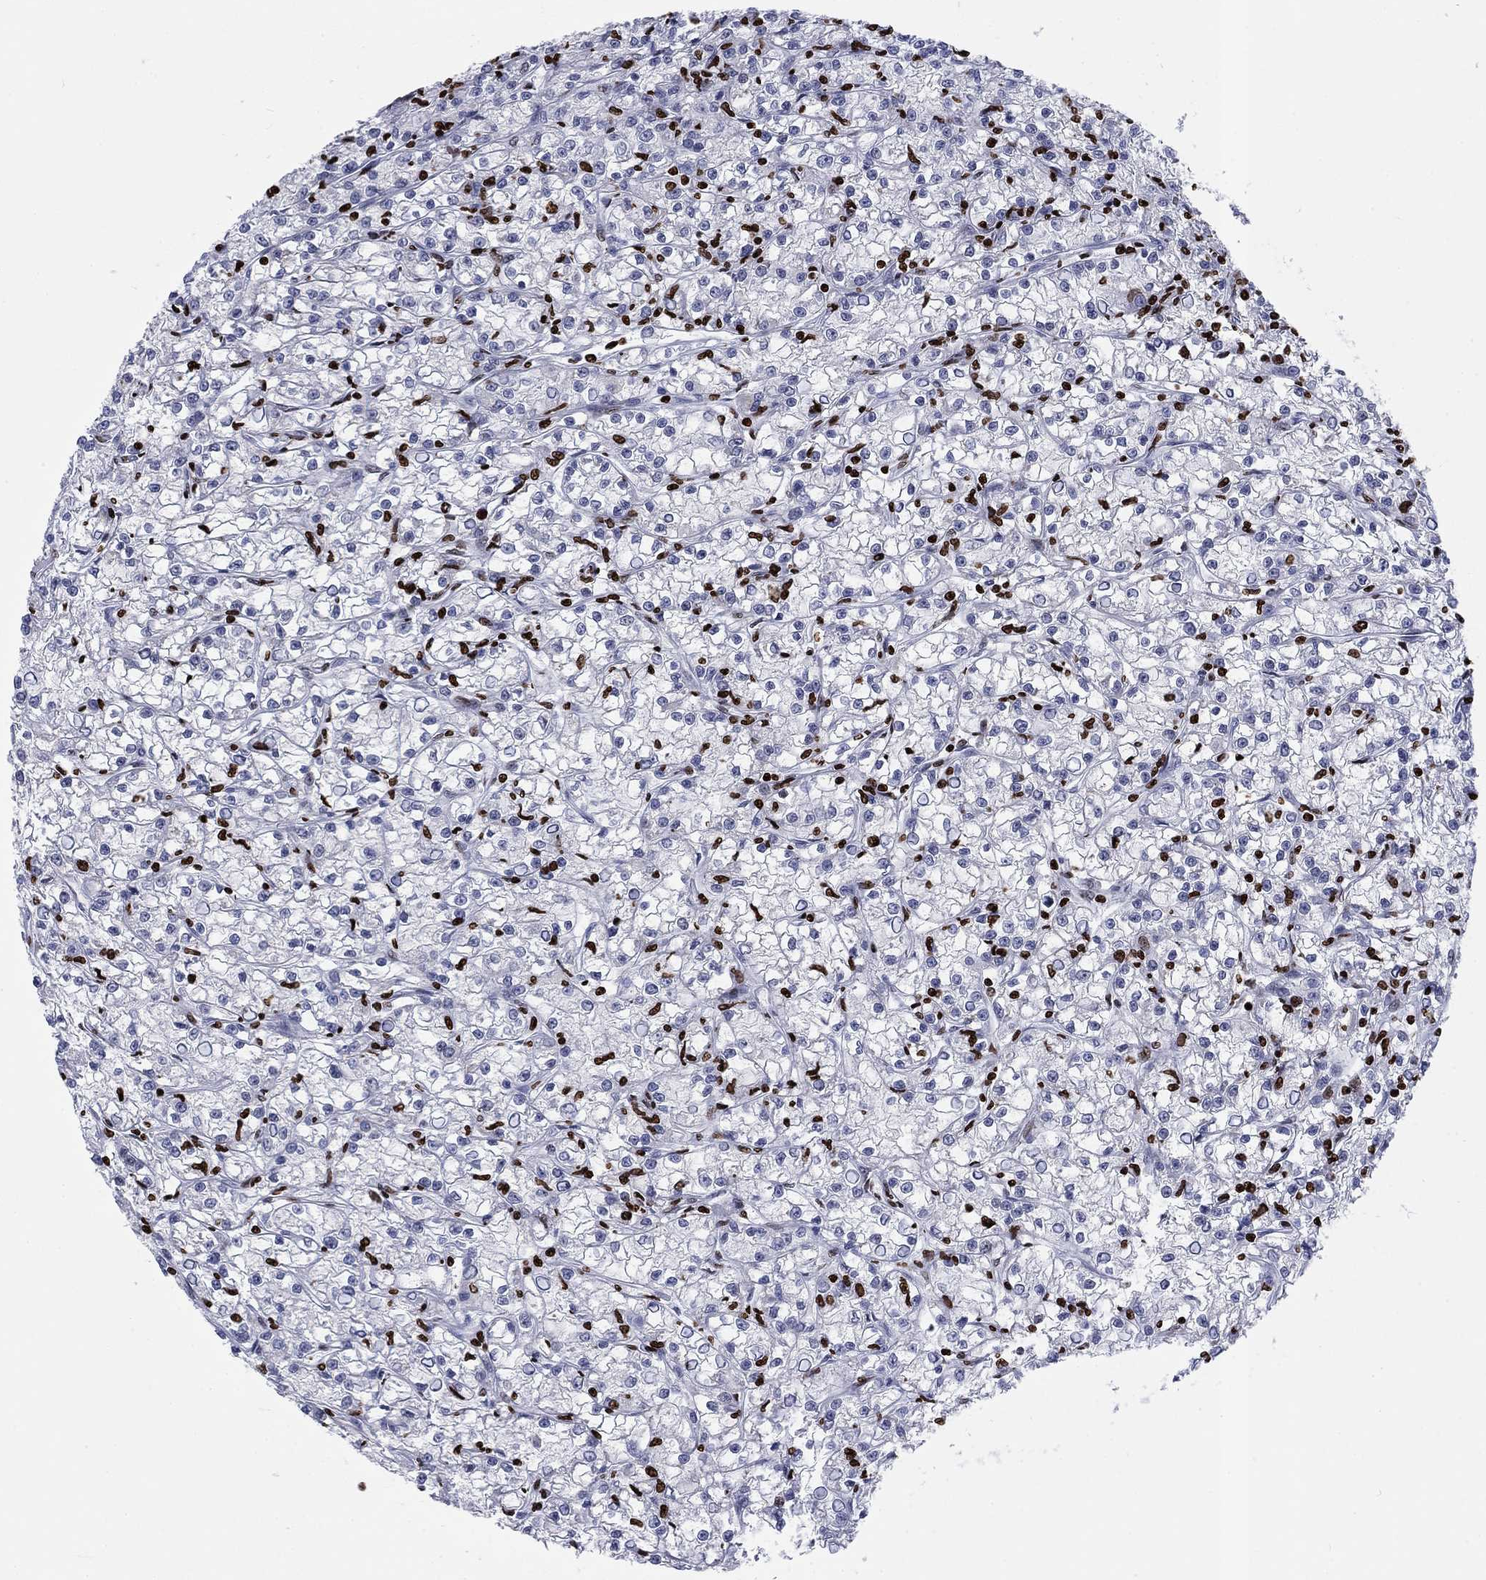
{"staining": {"intensity": "strong", "quantity": "<25%", "location": "nuclear"}, "tissue": "renal cancer", "cell_type": "Tumor cells", "image_type": "cancer", "snomed": [{"axis": "morphology", "description": "Adenocarcinoma, NOS"}, {"axis": "topography", "description": "Kidney"}], "caption": "Protein staining of adenocarcinoma (renal) tissue reveals strong nuclear staining in about <25% of tumor cells.", "gene": "H1-5", "patient": {"sex": "female", "age": 59}}